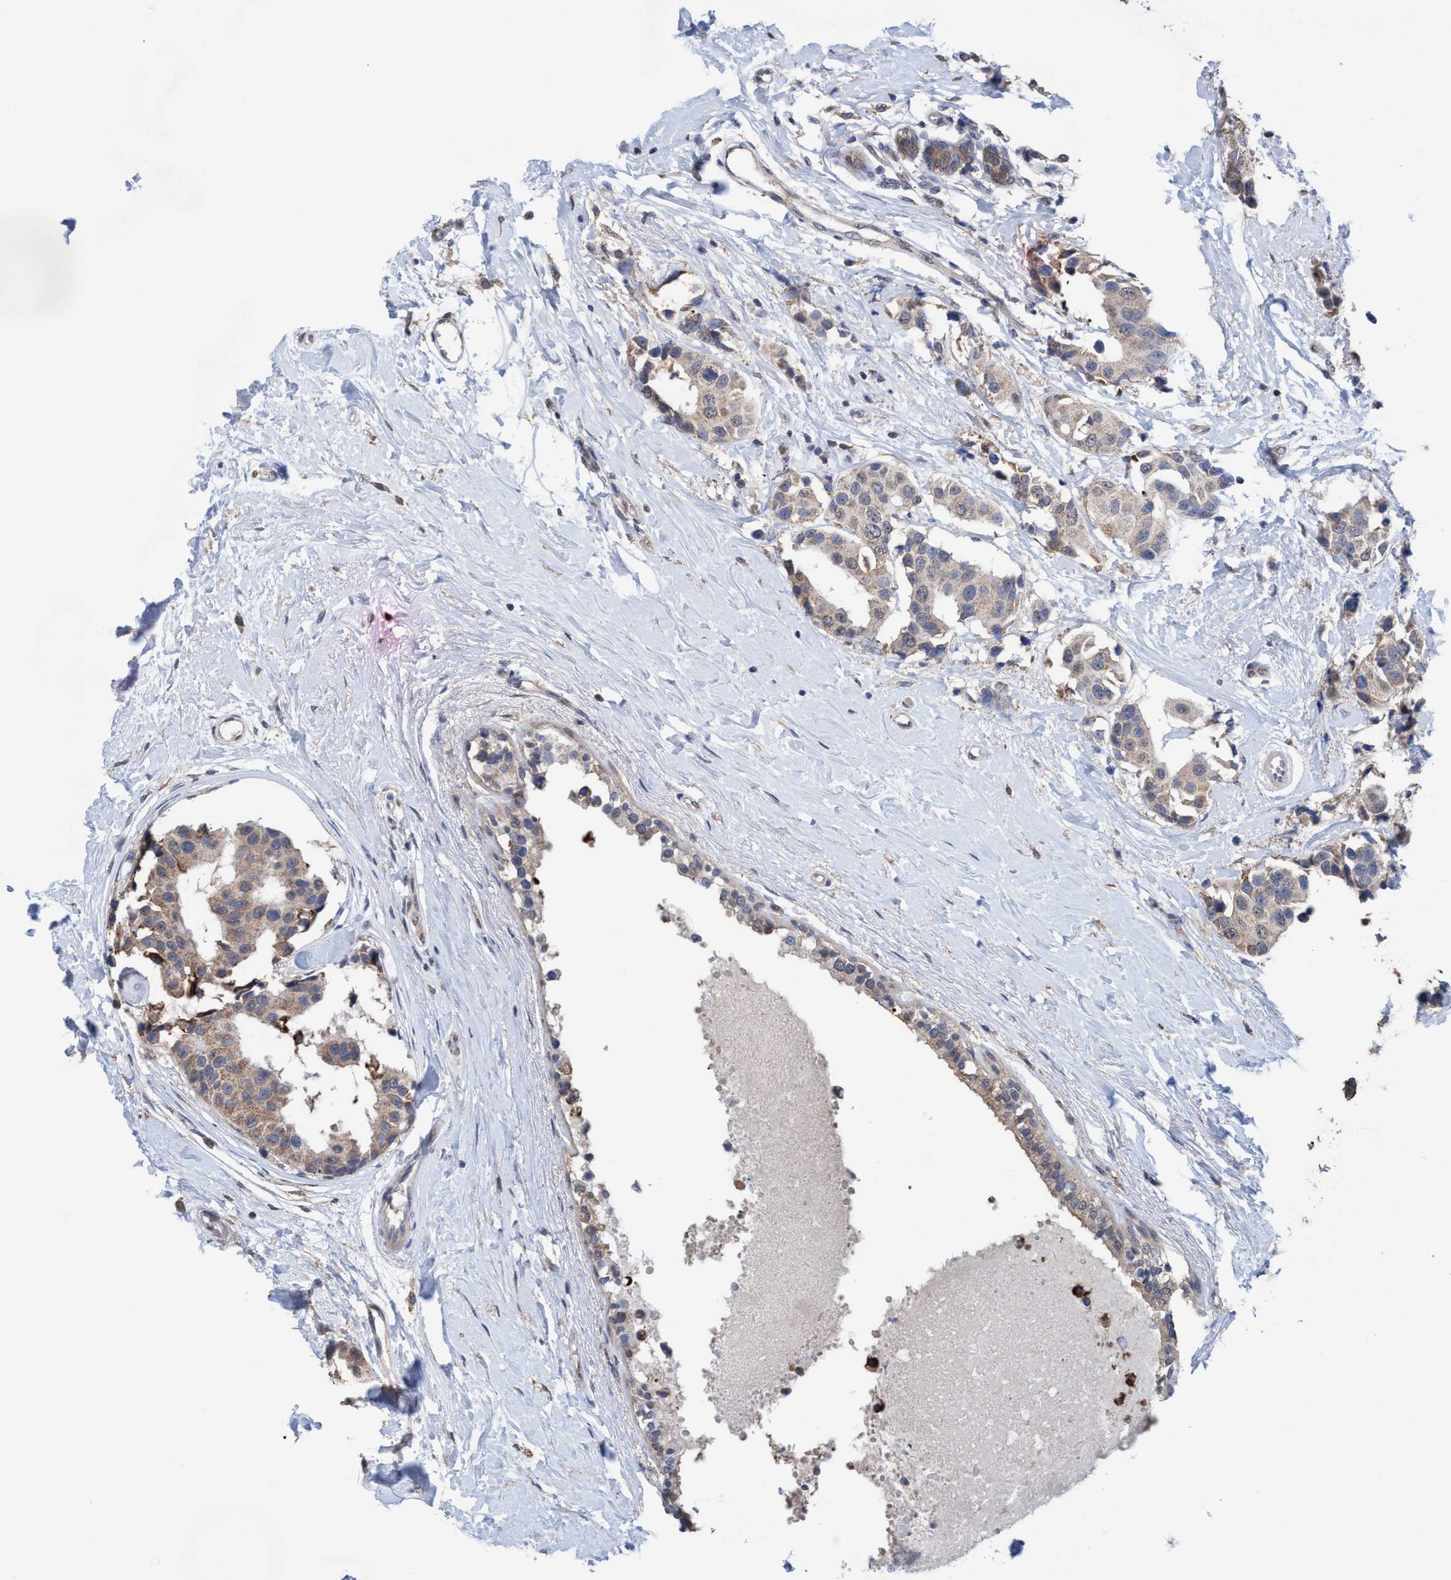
{"staining": {"intensity": "weak", "quantity": "<25%", "location": "cytoplasmic/membranous"}, "tissue": "breast cancer", "cell_type": "Tumor cells", "image_type": "cancer", "snomed": [{"axis": "morphology", "description": "Normal tissue, NOS"}, {"axis": "morphology", "description": "Duct carcinoma"}, {"axis": "topography", "description": "Breast"}], "caption": "This is an immunohistochemistry histopathology image of breast invasive ductal carcinoma. There is no positivity in tumor cells.", "gene": "GLOD4", "patient": {"sex": "female", "age": 39}}